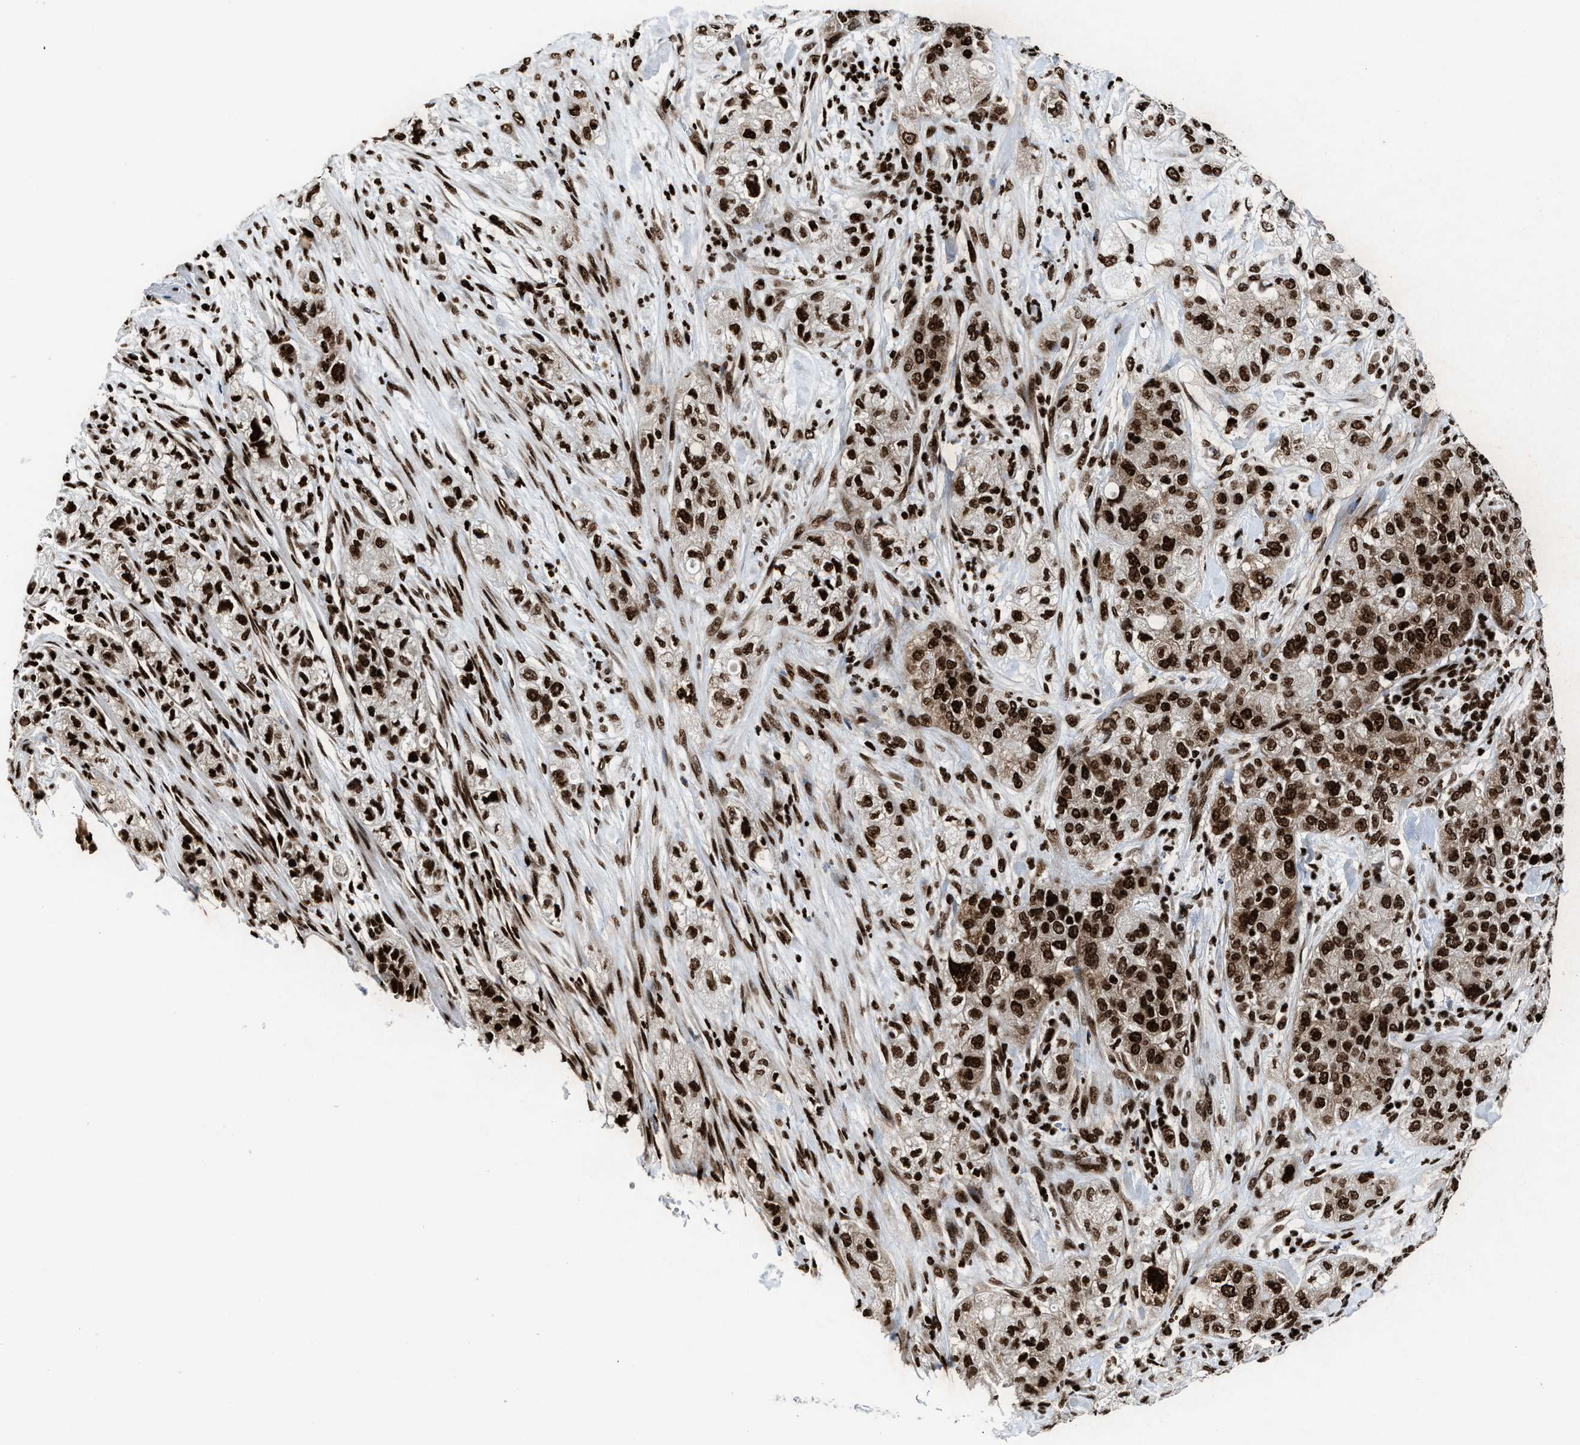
{"staining": {"intensity": "strong", "quantity": ">75%", "location": "cytoplasmic/membranous,nuclear"}, "tissue": "pancreatic cancer", "cell_type": "Tumor cells", "image_type": "cancer", "snomed": [{"axis": "morphology", "description": "Adenocarcinoma, NOS"}, {"axis": "topography", "description": "Pancreas"}], "caption": "Immunohistochemistry micrograph of neoplastic tissue: human pancreatic cancer (adenocarcinoma) stained using immunohistochemistry (IHC) demonstrates high levels of strong protein expression localized specifically in the cytoplasmic/membranous and nuclear of tumor cells, appearing as a cytoplasmic/membranous and nuclear brown color.", "gene": "ALYREF", "patient": {"sex": "female", "age": 78}}